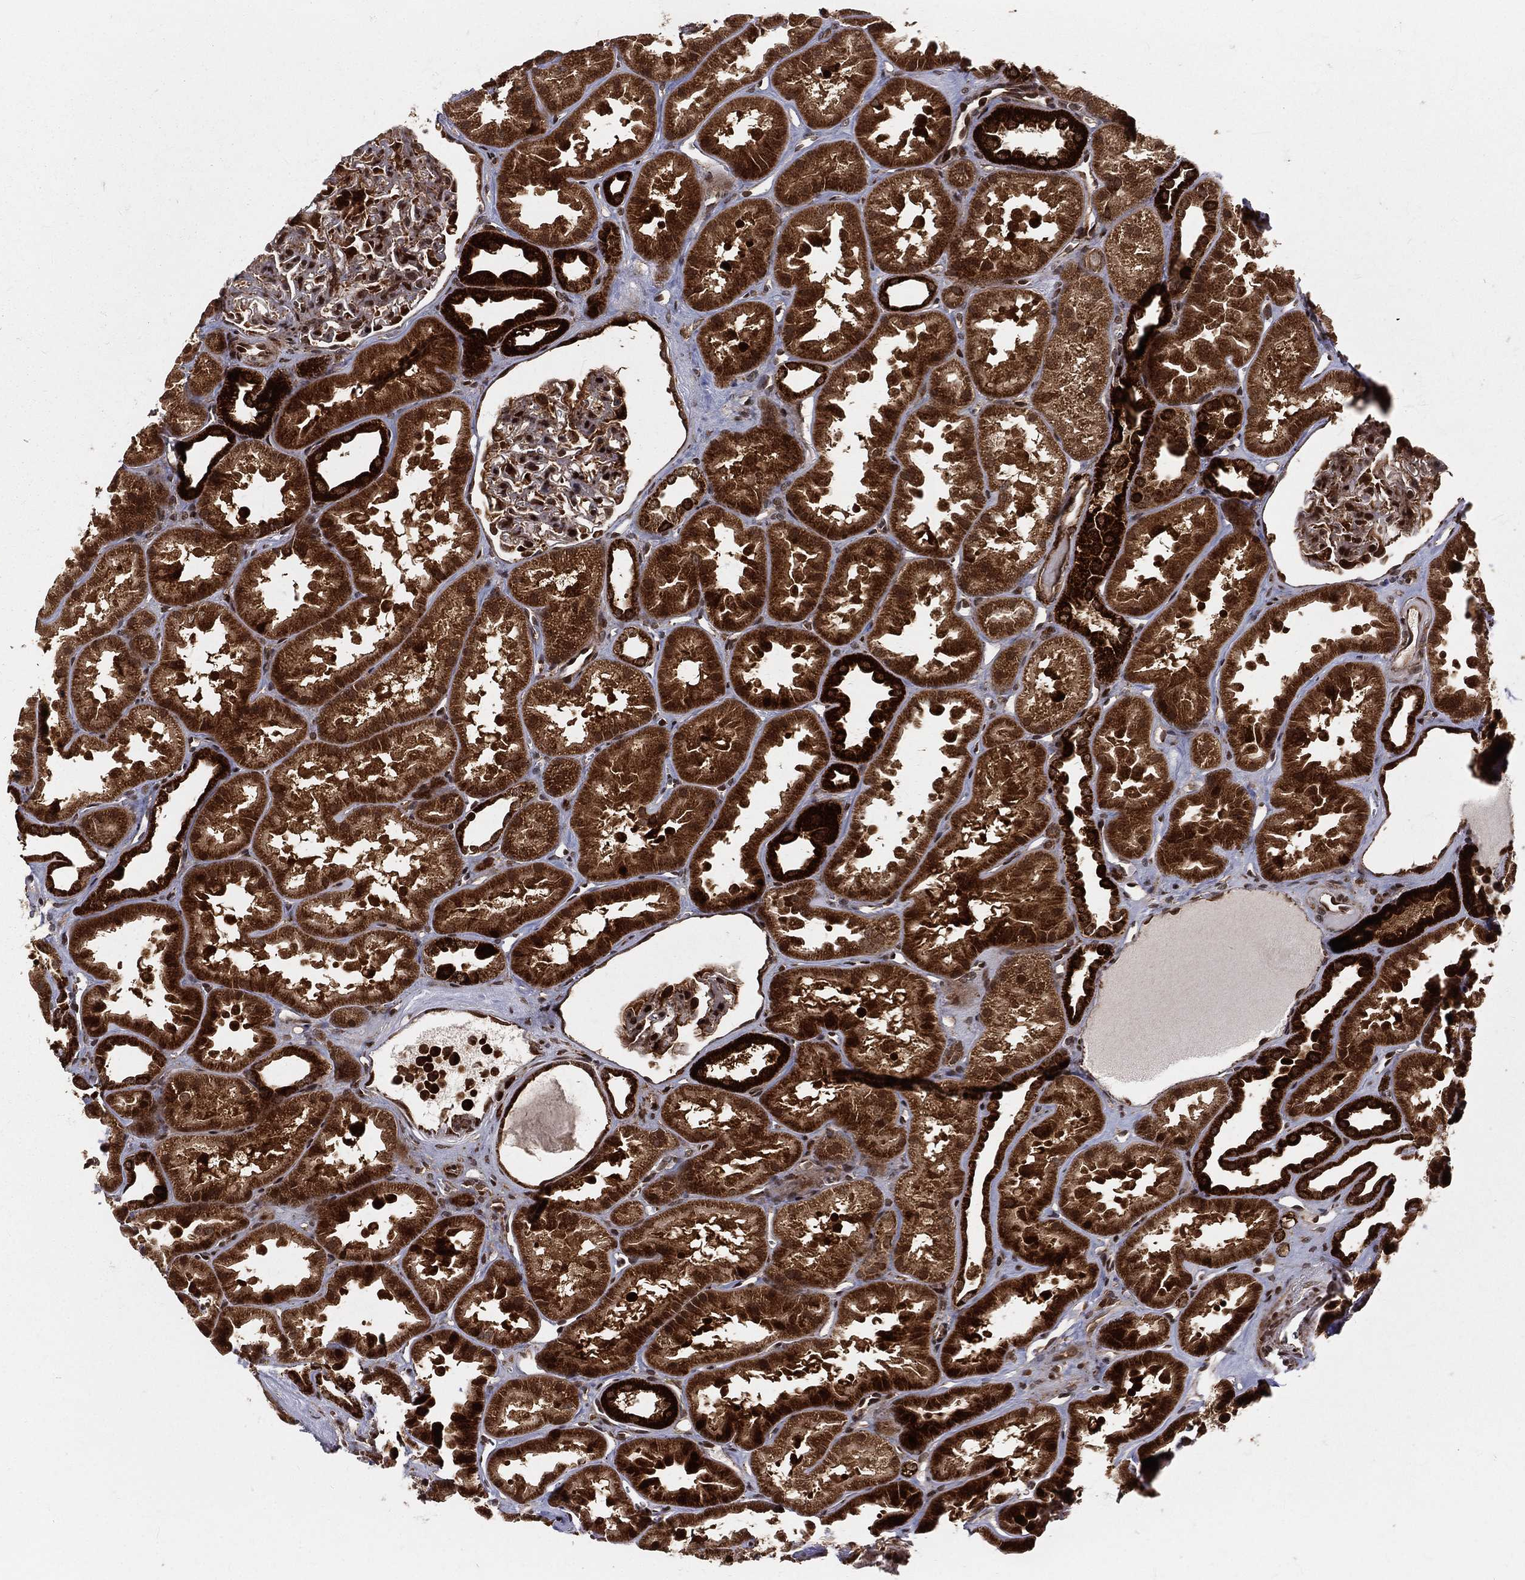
{"staining": {"intensity": "strong", "quantity": "<25%", "location": "nuclear"}, "tissue": "kidney", "cell_type": "Cells in glomeruli", "image_type": "normal", "snomed": [{"axis": "morphology", "description": "Normal tissue, NOS"}, {"axis": "topography", "description": "Kidney"}], "caption": "Immunohistochemical staining of benign kidney demonstrates strong nuclear protein expression in approximately <25% of cells in glomeruli. (brown staining indicates protein expression, while blue staining denotes nuclei).", "gene": "MDM2", "patient": {"sex": "male", "age": 61}}